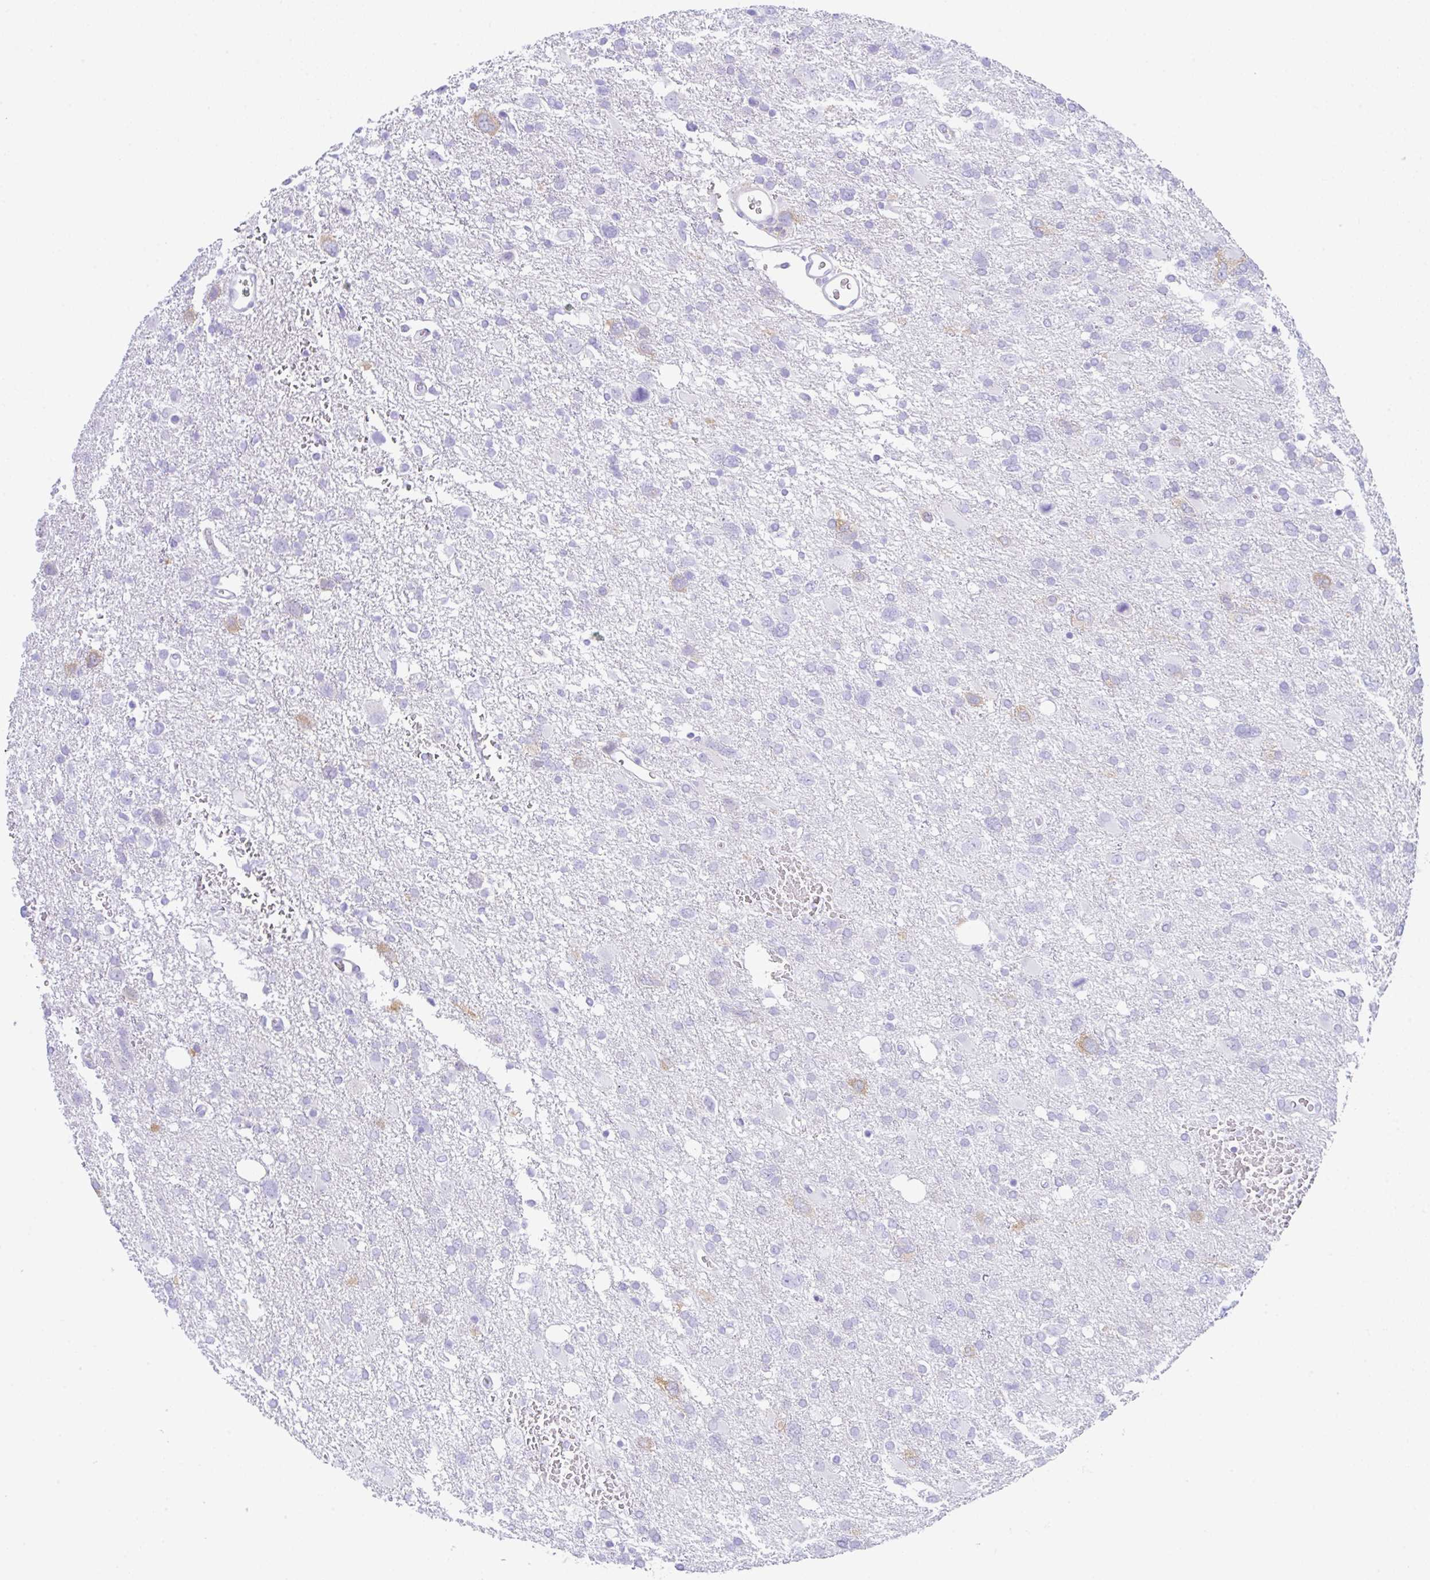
{"staining": {"intensity": "moderate", "quantity": "<25%", "location": "cytoplasmic/membranous"}, "tissue": "glioma", "cell_type": "Tumor cells", "image_type": "cancer", "snomed": [{"axis": "morphology", "description": "Glioma, malignant, High grade"}, {"axis": "topography", "description": "Brain"}], "caption": "This is an image of immunohistochemistry staining of glioma, which shows moderate staining in the cytoplasmic/membranous of tumor cells.", "gene": "RRM2", "patient": {"sex": "male", "age": 61}}